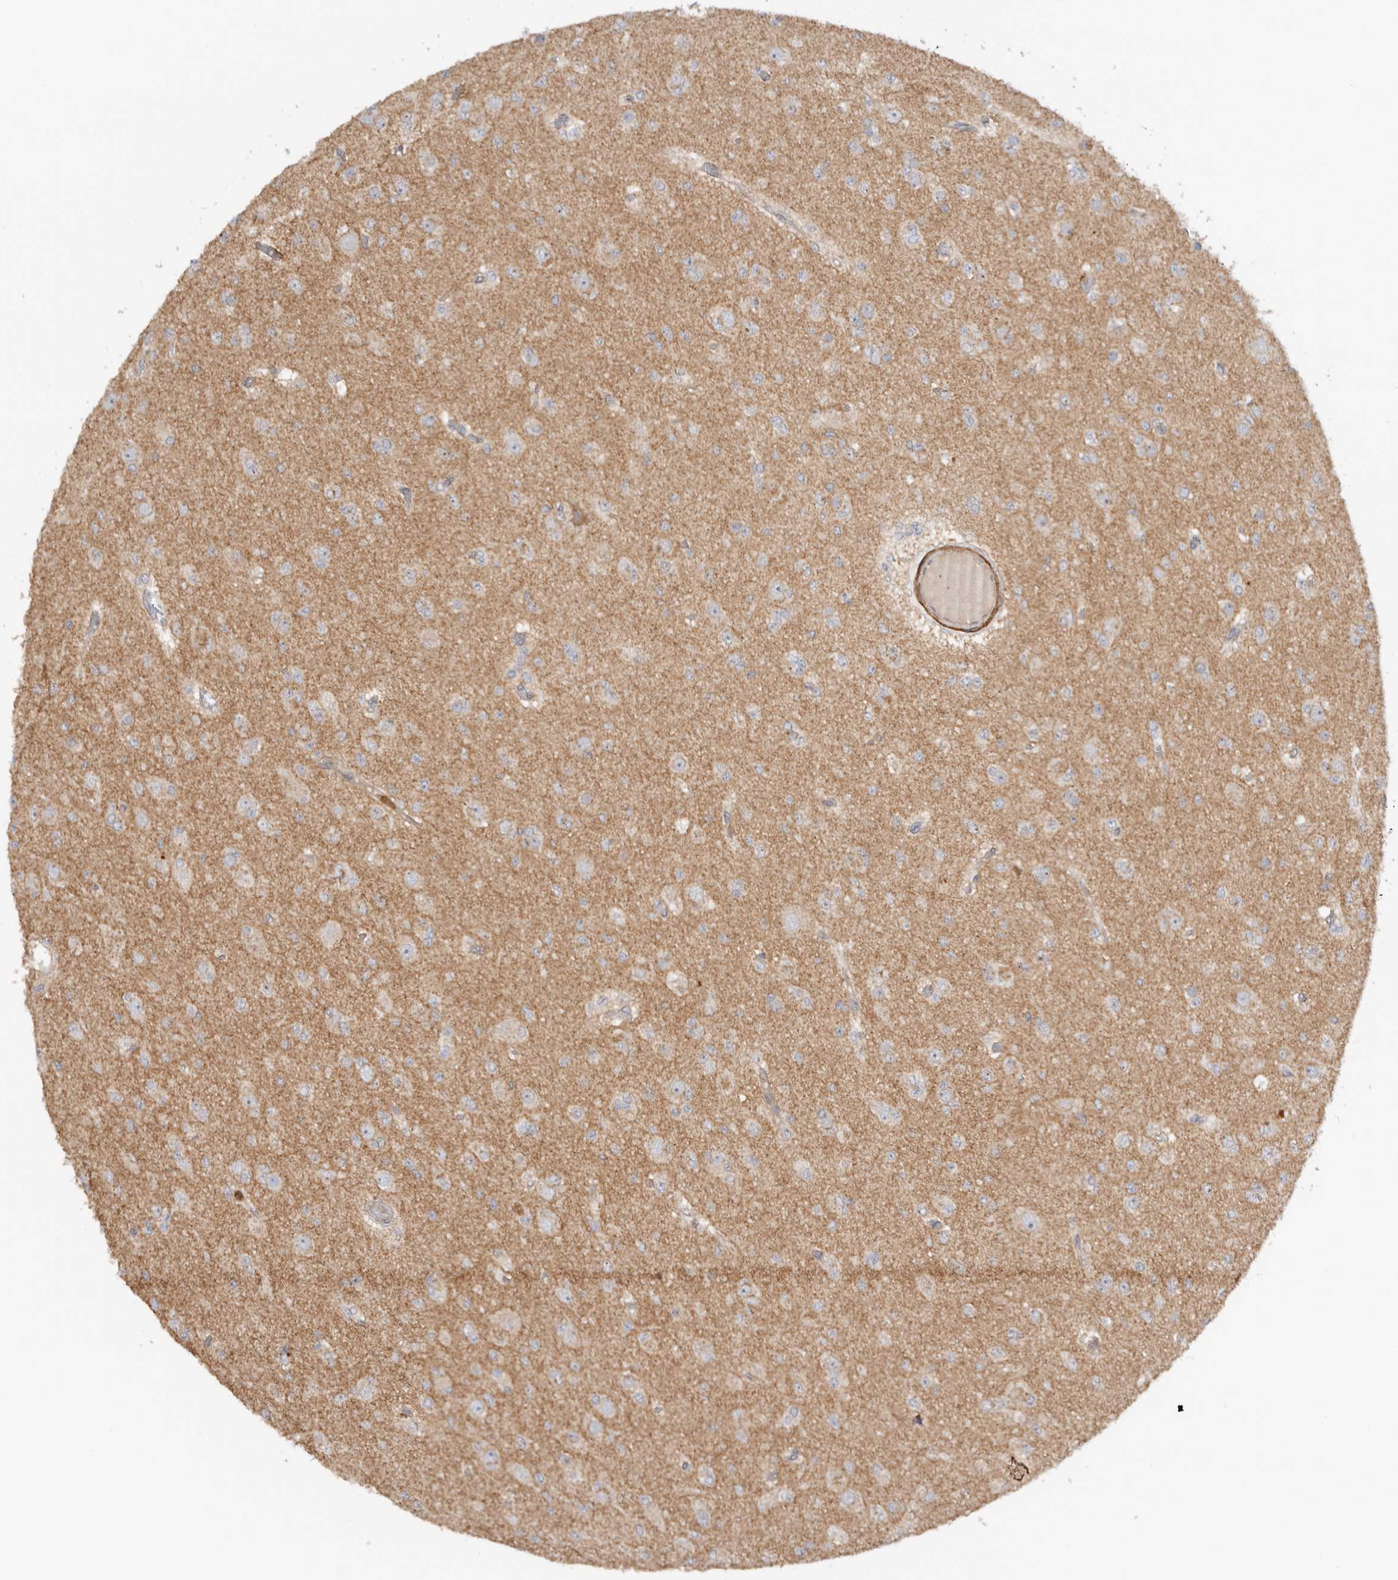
{"staining": {"intensity": "negative", "quantity": "none", "location": "none"}, "tissue": "glioma", "cell_type": "Tumor cells", "image_type": "cancer", "snomed": [{"axis": "morphology", "description": "Glioma, malignant, Low grade"}, {"axis": "topography", "description": "Brain"}], "caption": "Tumor cells are negative for brown protein staining in malignant glioma (low-grade). (Immunohistochemistry, brightfield microscopy, high magnification).", "gene": "GNE", "patient": {"sex": "female", "age": 22}}